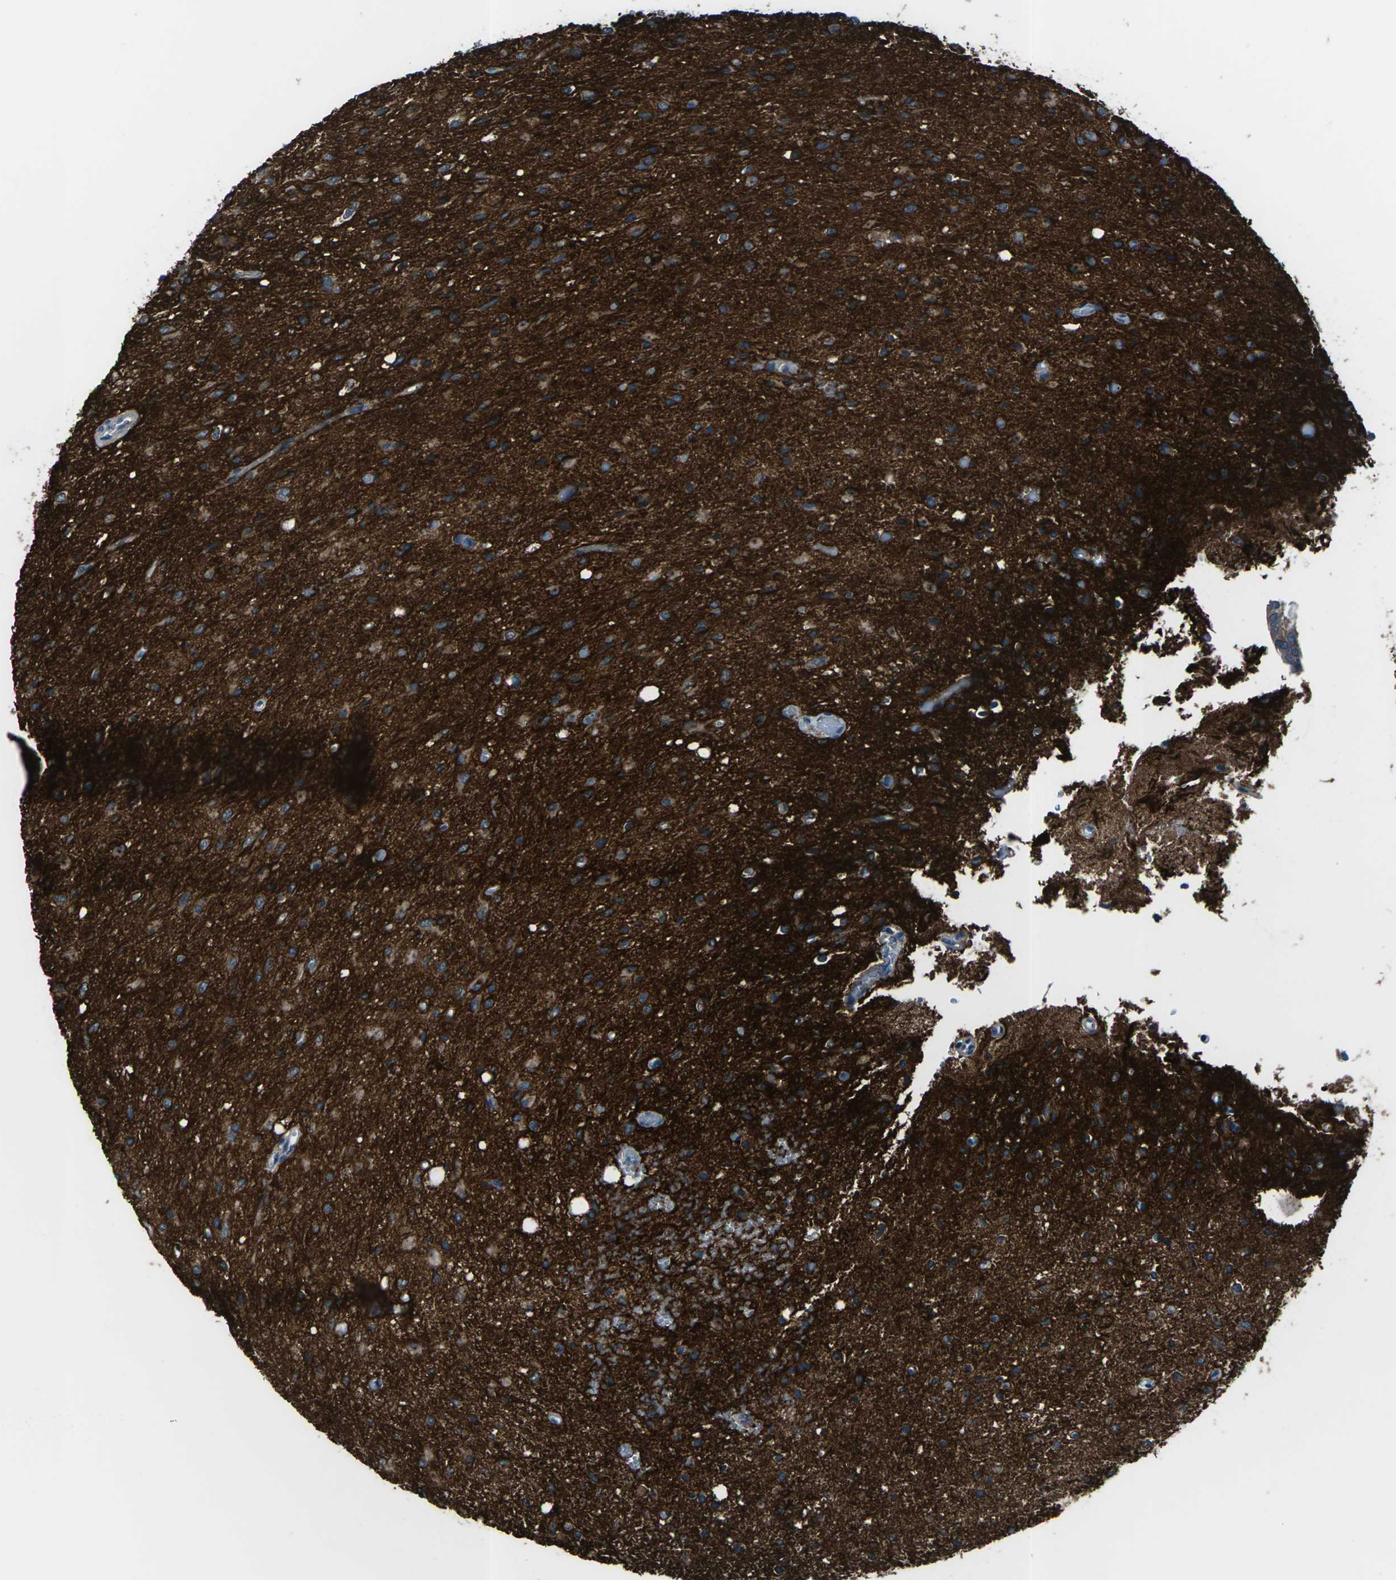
{"staining": {"intensity": "strong", "quantity": "25%-75%", "location": "cytoplasmic/membranous"}, "tissue": "glioma", "cell_type": "Tumor cells", "image_type": "cancer", "snomed": [{"axis": "morphology", "description": "Glioma, malignant, Low grade"}, {"axis": "topography", "description": "Brain"}], "caption": "Malignant low-grade glioma was stained to show a protein in brown. There is high levels of strong cytoplasmic/membranous expression in about 25%-75% of tumor cells.", "gene": "CMTM4", "patient": {"sex": "male", "age": 77}}